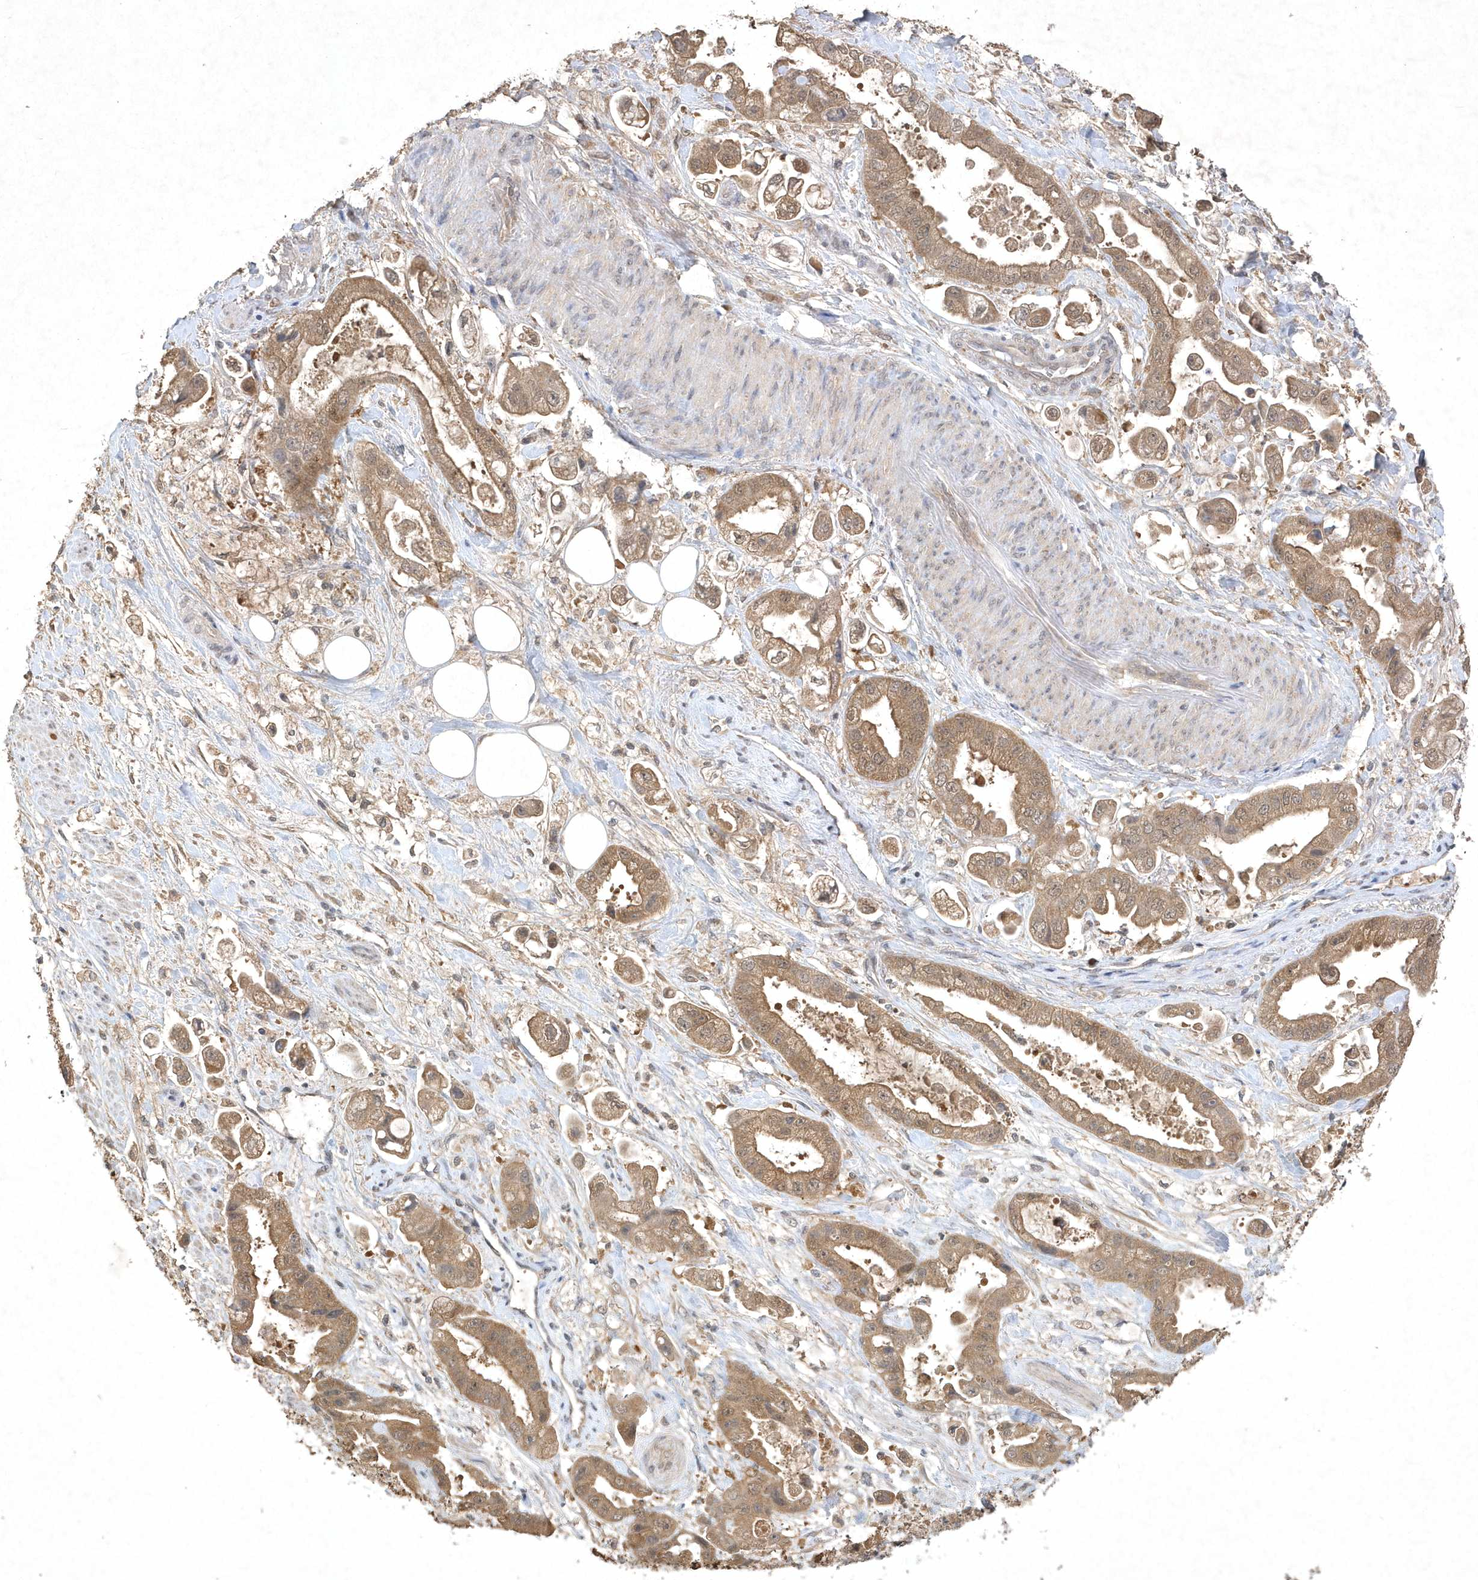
{"staining": {"intensity": "moderate", "quantity": ">75%", "location": "cytoplasmic/membranous"}, "tissue": "stomach cancer", "cell_type": "Tumor cells", "image_type": "cancer", "snomed": [{"axis": "morphology", "description": "Adenocarcinoma, NOS"}, {"axis": "topography", "description": "Stomach"}], "caption": "Tumor cells exhibit medium levels of moderate cytoplasmic/membranous positivity in about >75% of cells in stomach cancer.", "gene": "AKR7A2", "patient": {"sex": "male", "age": 62}}